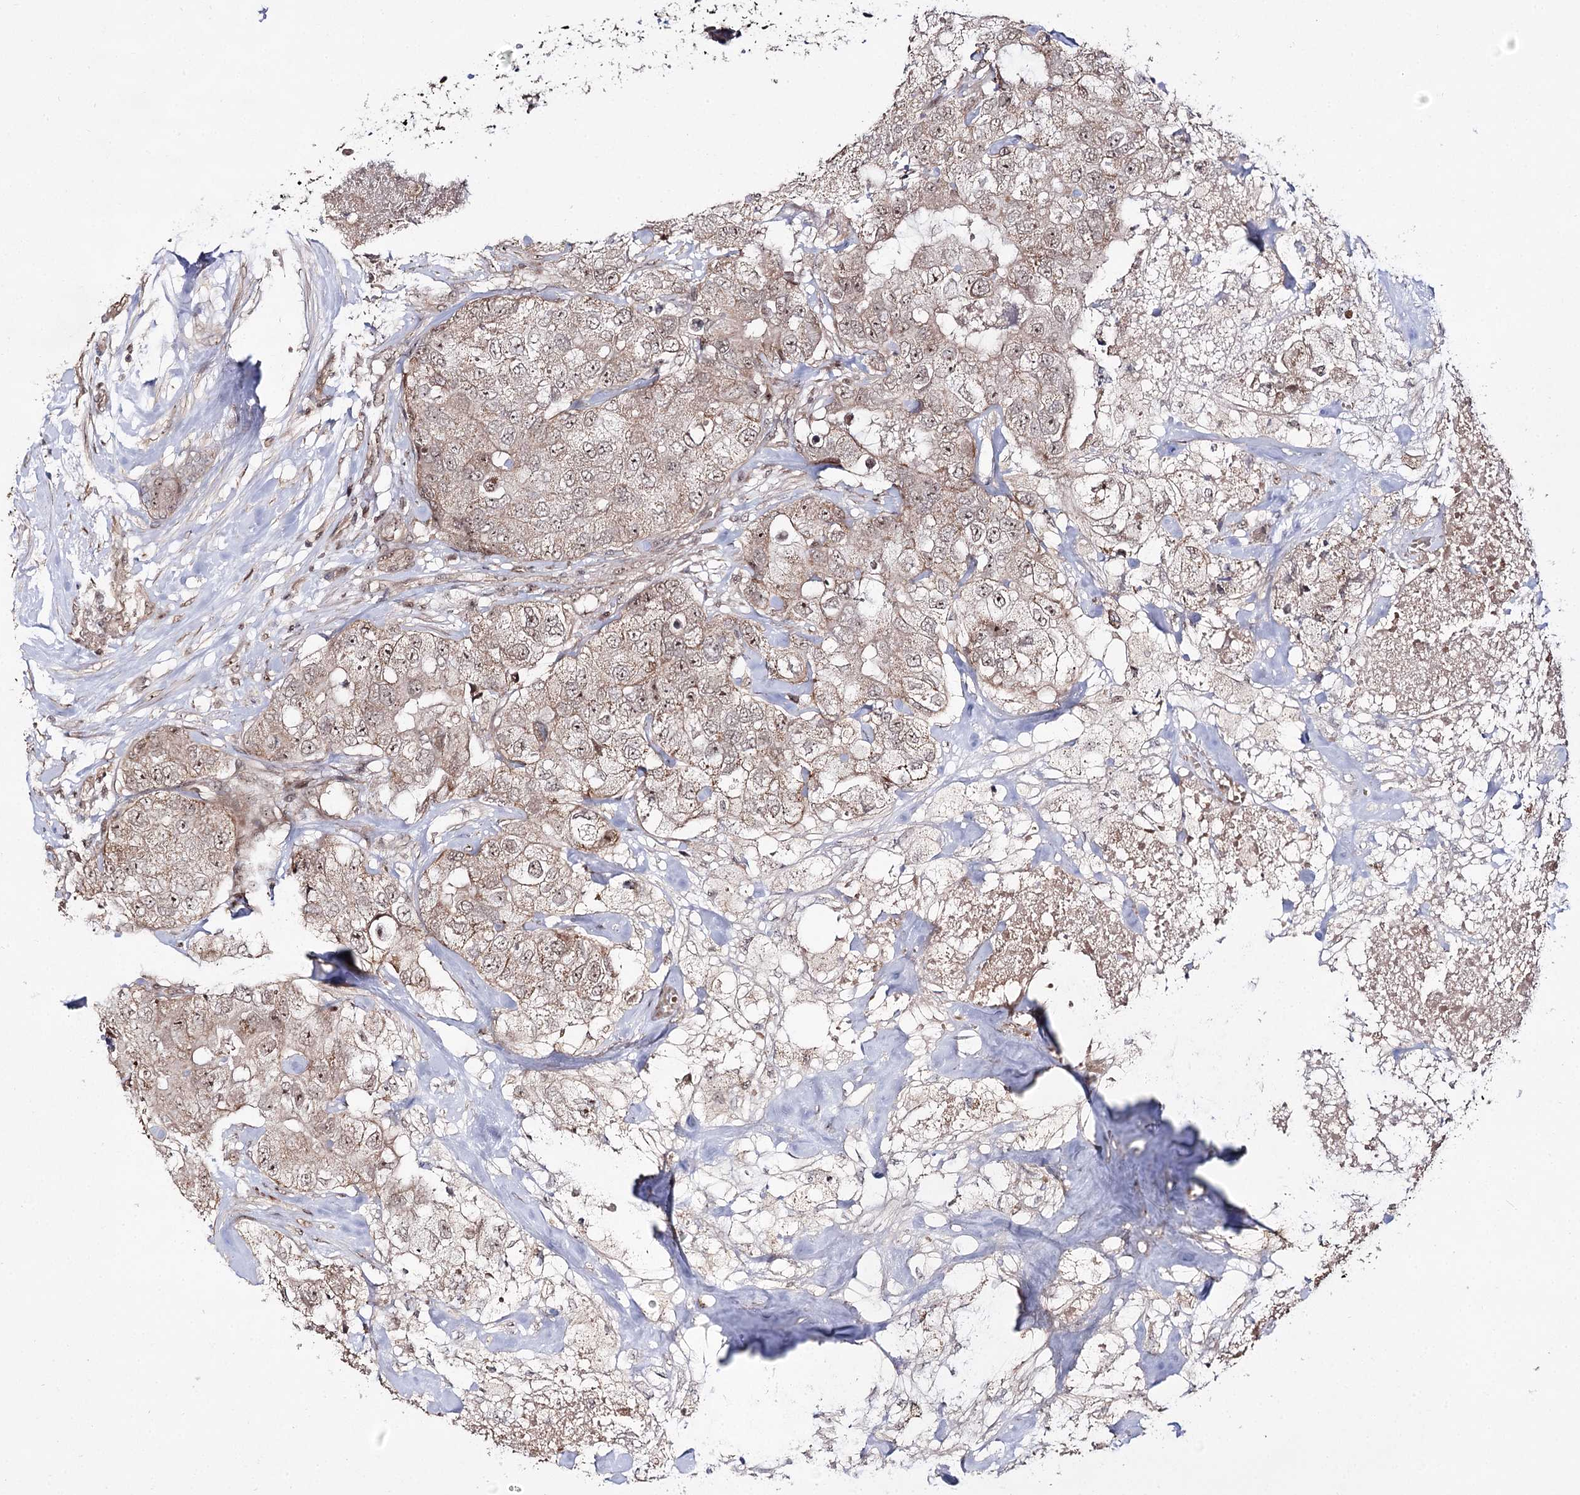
{"staining": {"intensity": "moderate", "quantity": ">75%", "location": "cytoplasmic/membranous,nuclear"}, "tissue": "breast cancer", "cell_type": "Tumor cells", "image_type": "cancer", "snomed": [{"axis": "morphology", "description": "Duct carcinoma"}, {"axis": "topography", "description": "Breast"}], "caption": "Immunohistochemical staining of human breast infiltrating ductal carcinoma exhibits moderate cytoplasmic/membranous and nuclear protein expression in approximately >75% of tumor cells.", "gene": "RRP9", "patient": {"sex": "female", "age": 62}}